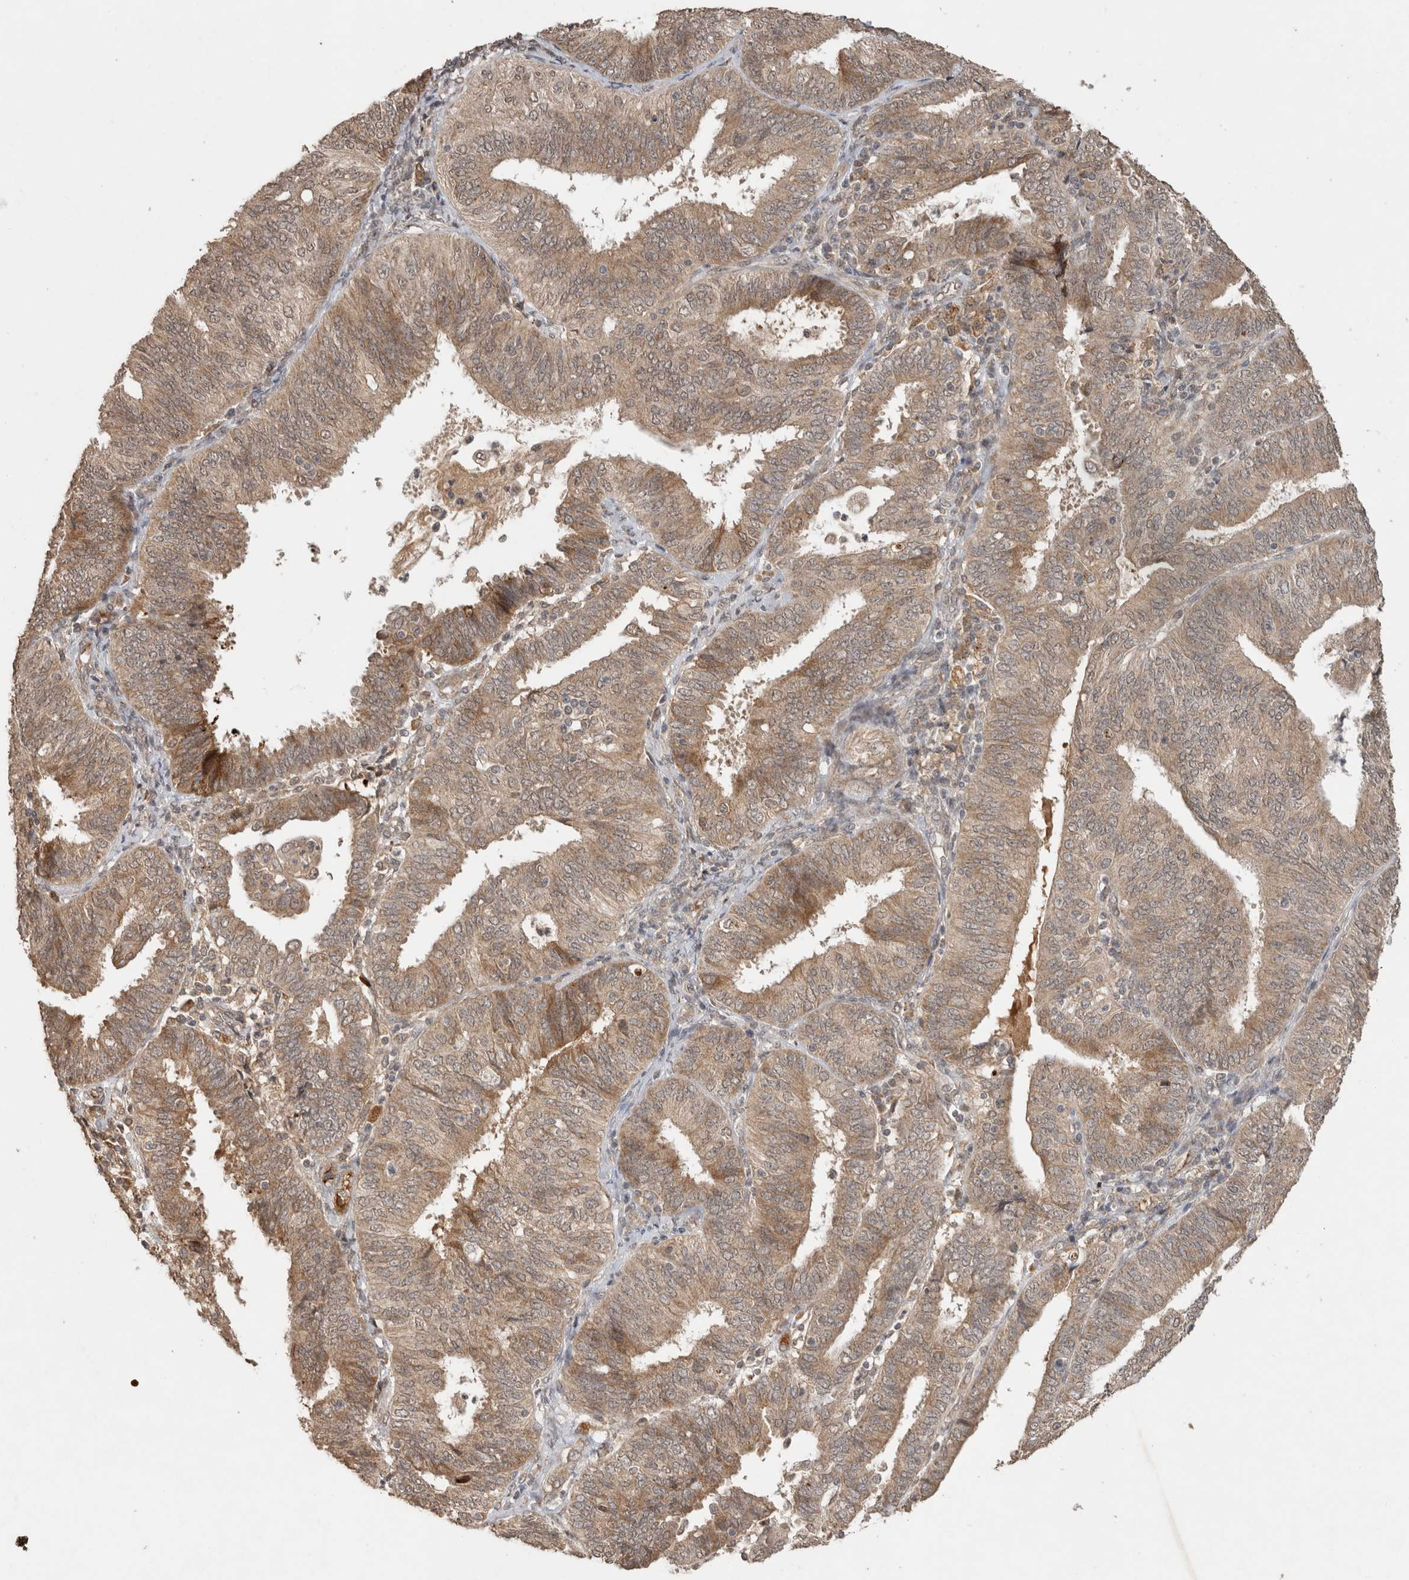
{"staining": {"intensity": "moderate", "quantity": ">75%", "location": "cytoplasmic/membranous"}, "tissue": "endometrial cancer", "cell_type": "Tumor cells", "image_type": "cancer", "snomed": [{"axis": "morphology", "description": "Adenocarcinoma, NOS"}, {"axis": "topography", "description": "Endometrium"}], "caption": "Protein staining reveals moderate cytoplasmic/membranous staining in about >75% of tumor cells in endometrial adenocarcinoma. The protein is shown in brown color, while the nuclei are stained blue.", "gene": "FAM3A", "patient": {"sex": "female", "age": 58}}